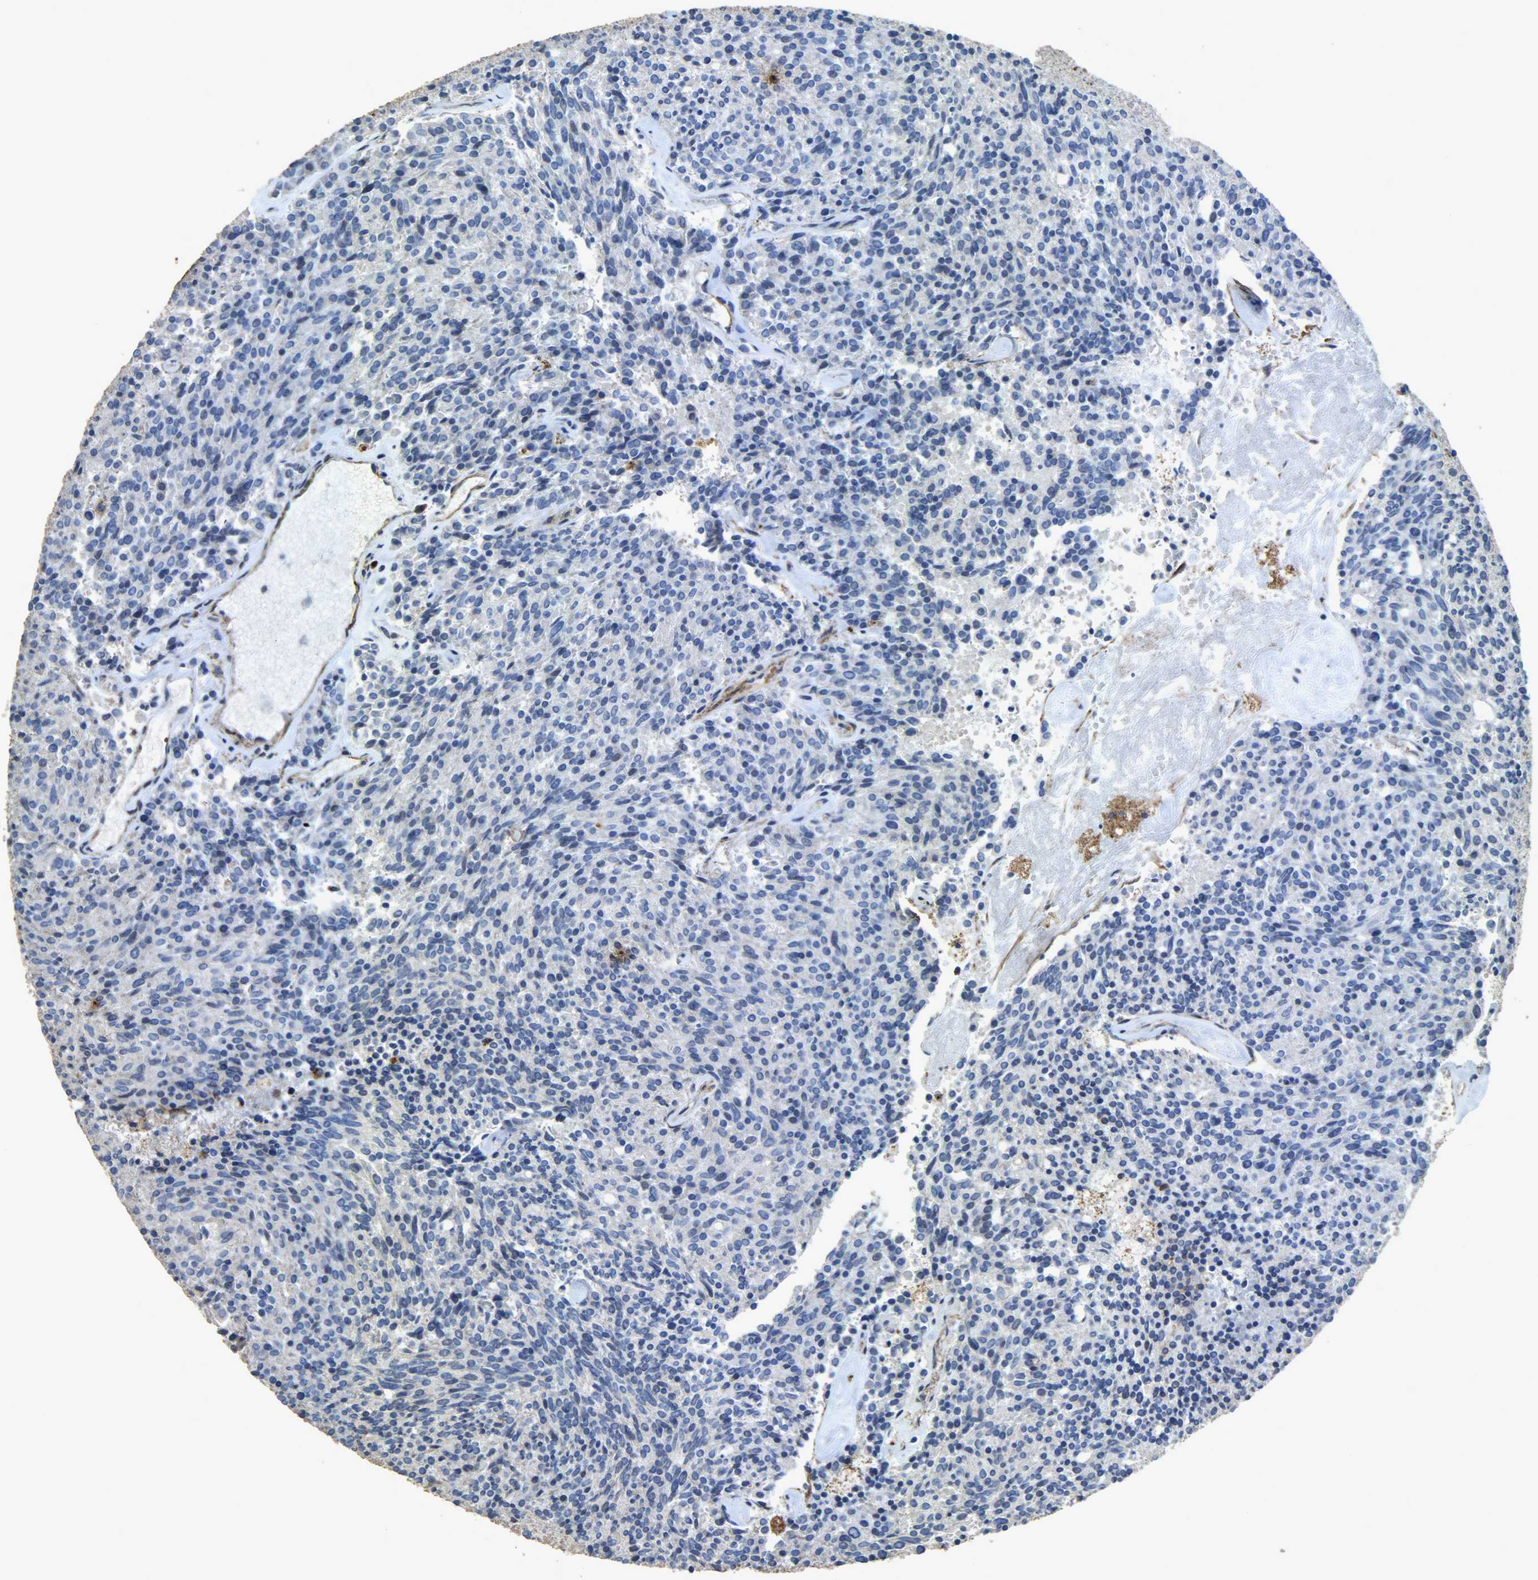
{"staining": {"intensity": "negative", "quantity": "none", "location": "none"}, "tissue": "carcinoid", "cell_type": "Tumor cells", "image_type": "cancer", "snomed": [{"axis": "morphology", "description": "Carcinoid, malignant, NOS"}, {"axis": "topography", "description": "Pancreas"}], "caption": "An image of carcinoid stained for a protein displays no brown staining in tumor cells.", "gene": "TPM4", "patient": {"sex": "female", "age": 54}}